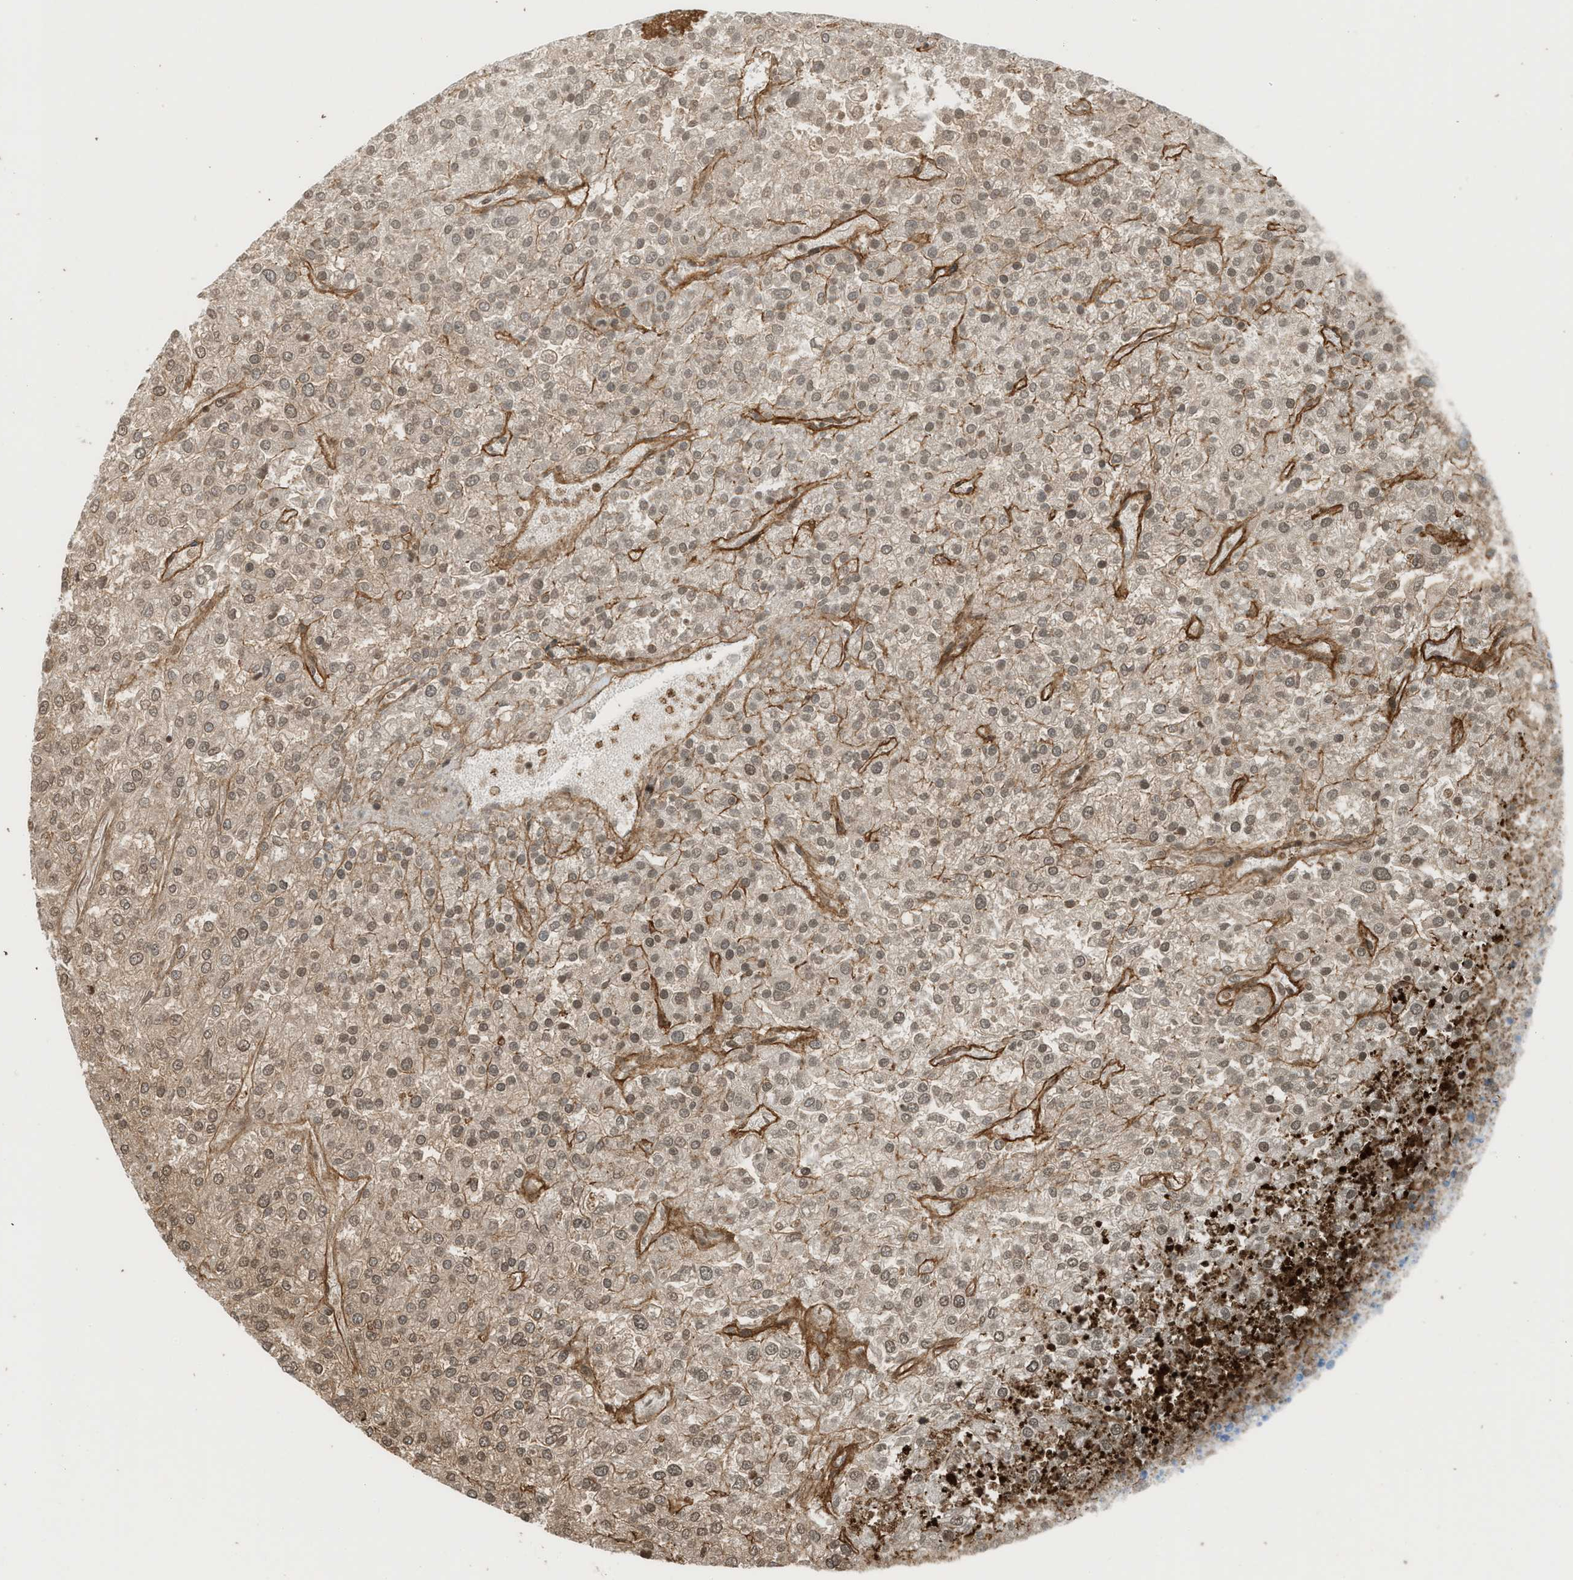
{"staining": {"intensity": "weak", "quantity": ">75%", "location": "cytoplasmic/membranous,nuclear"}, "tissue": "renal cancer", "cell_type": "Tumor cells", "image_type": "cancer", "snomed": [{"axis": "morphology", "description": "Adenocarcinoma, NOS"}, {"axis": "topography", "description": "Kidney"}], "caption": "Brown immunohistochemical staining in adenocarcinoma (renal) displays weak cytoplasmic/membranous and nuclear staining in approximately >75% of tumor cells.", "gene": "PRUNE2", "patient": {"sex": "female", "age": 54}}